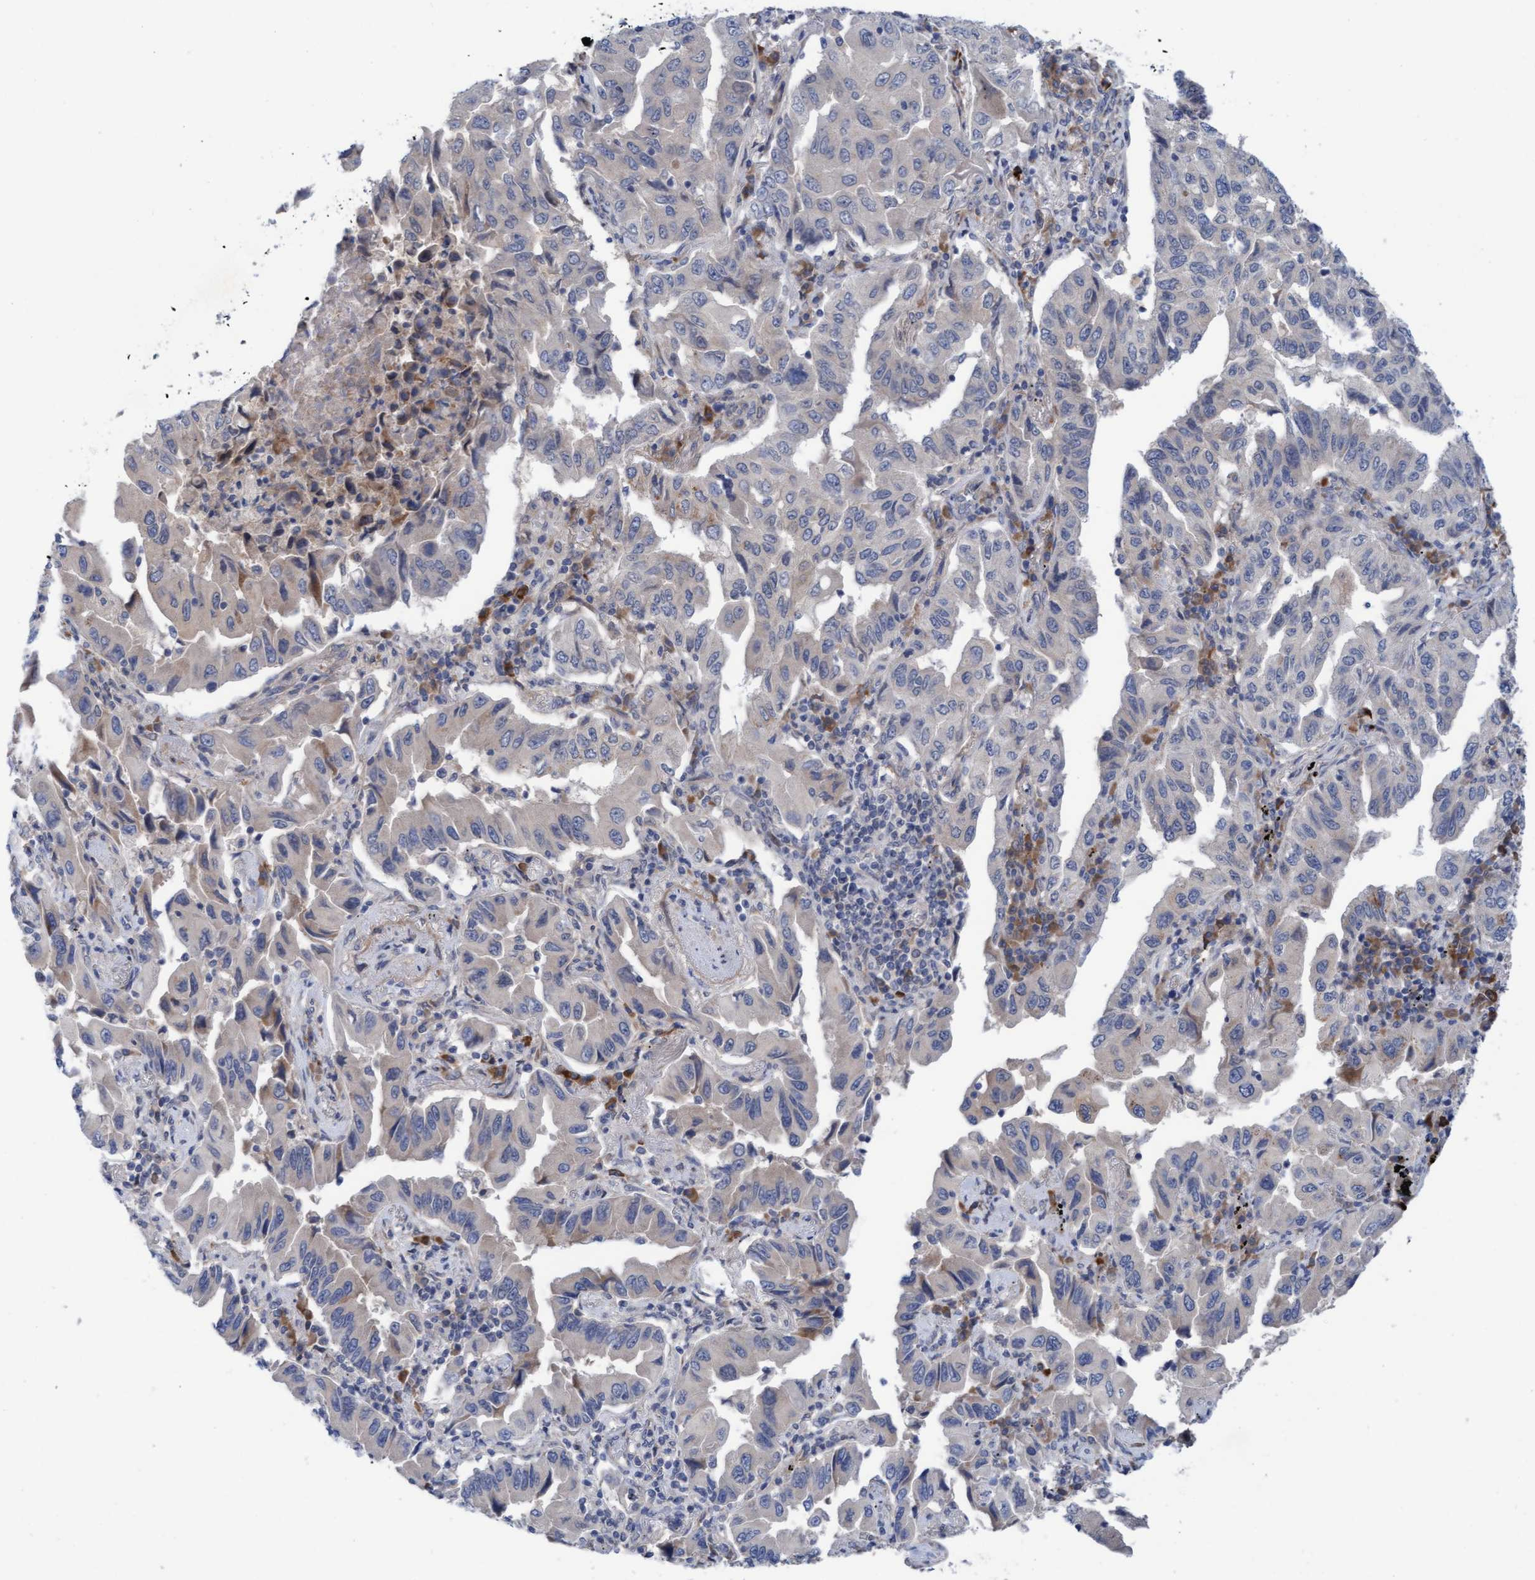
{"staining": {"intensity": "negative", "quantity": "none", "location": "none"}, "tissue": "lung cancer", "cell_type": "Tumor cells", "image_type": "cancer", "snomed": [{"axis": "morphology", "description": "Adenocarcinoma, NOS"}, {"axis": "topography", "description": "Lung"}], "caption": "A high-resolution micrograph shows IHC staining of adenocarcinoma (lung), which demonstrates no significant staining in tumor cells.", "gene": "PLCD1", "patient": {"sex": "female", "age": 65}}